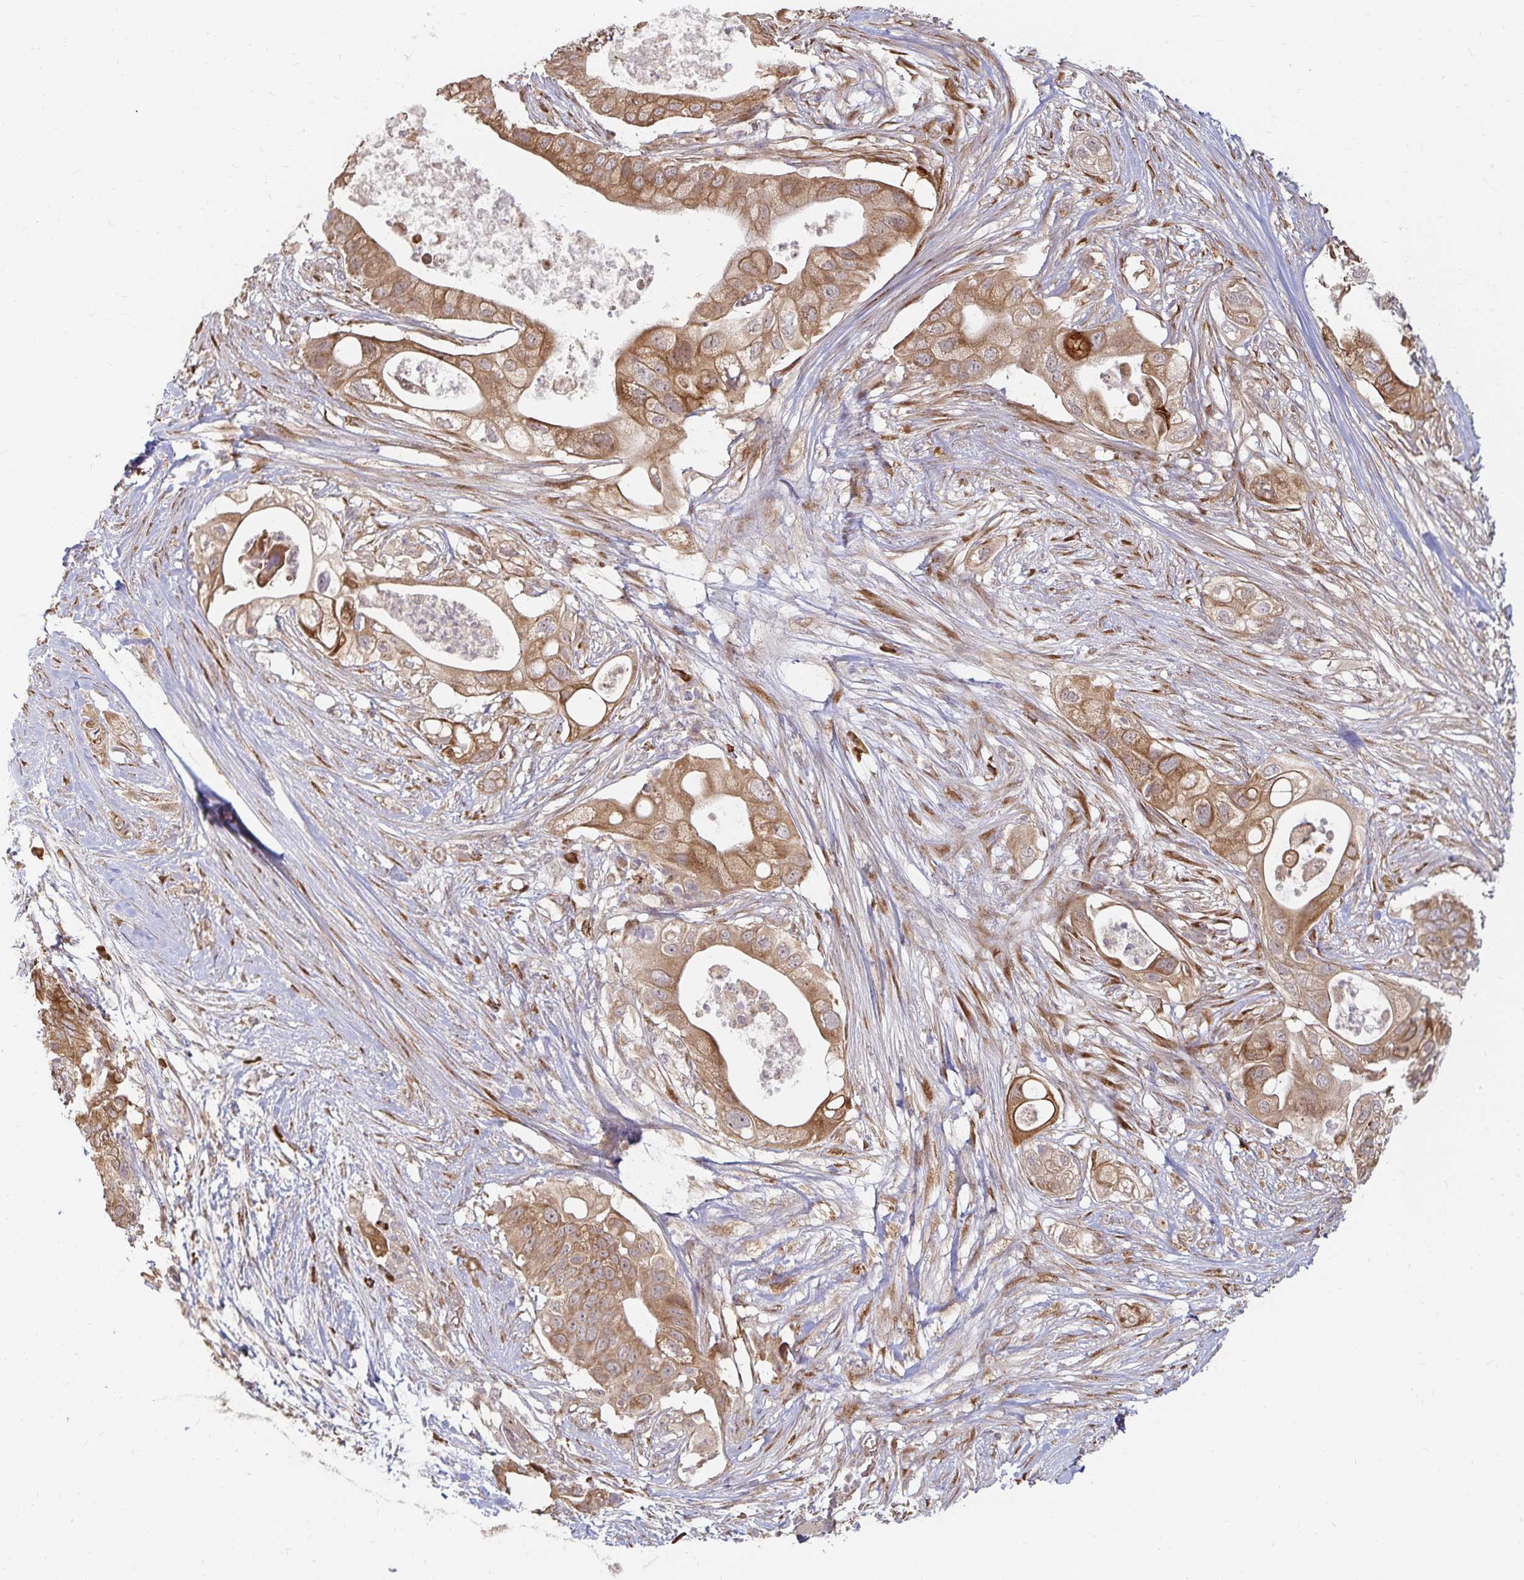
{"staining": {"intensity": "moderate", "quantity": ">75%", "location": "cytoplasmic/membranous"}, "tissue": "pancreatic cancer", "cell_type": "Tumor cells", "image_type": "cancer", "snomed": [{"axis": "morphology", "description": "Adenocarcinoma, NOS"}, {"axis": "topography", "description": "Pancreas"}], "caption": "Tumor cells demonstrate medium levels of moderate cytoplasmic/membranous expression in about >75% of cells in pancreatic cancer.", "gene": "CAST", "patient": {"sex": "female", "age": 72}}